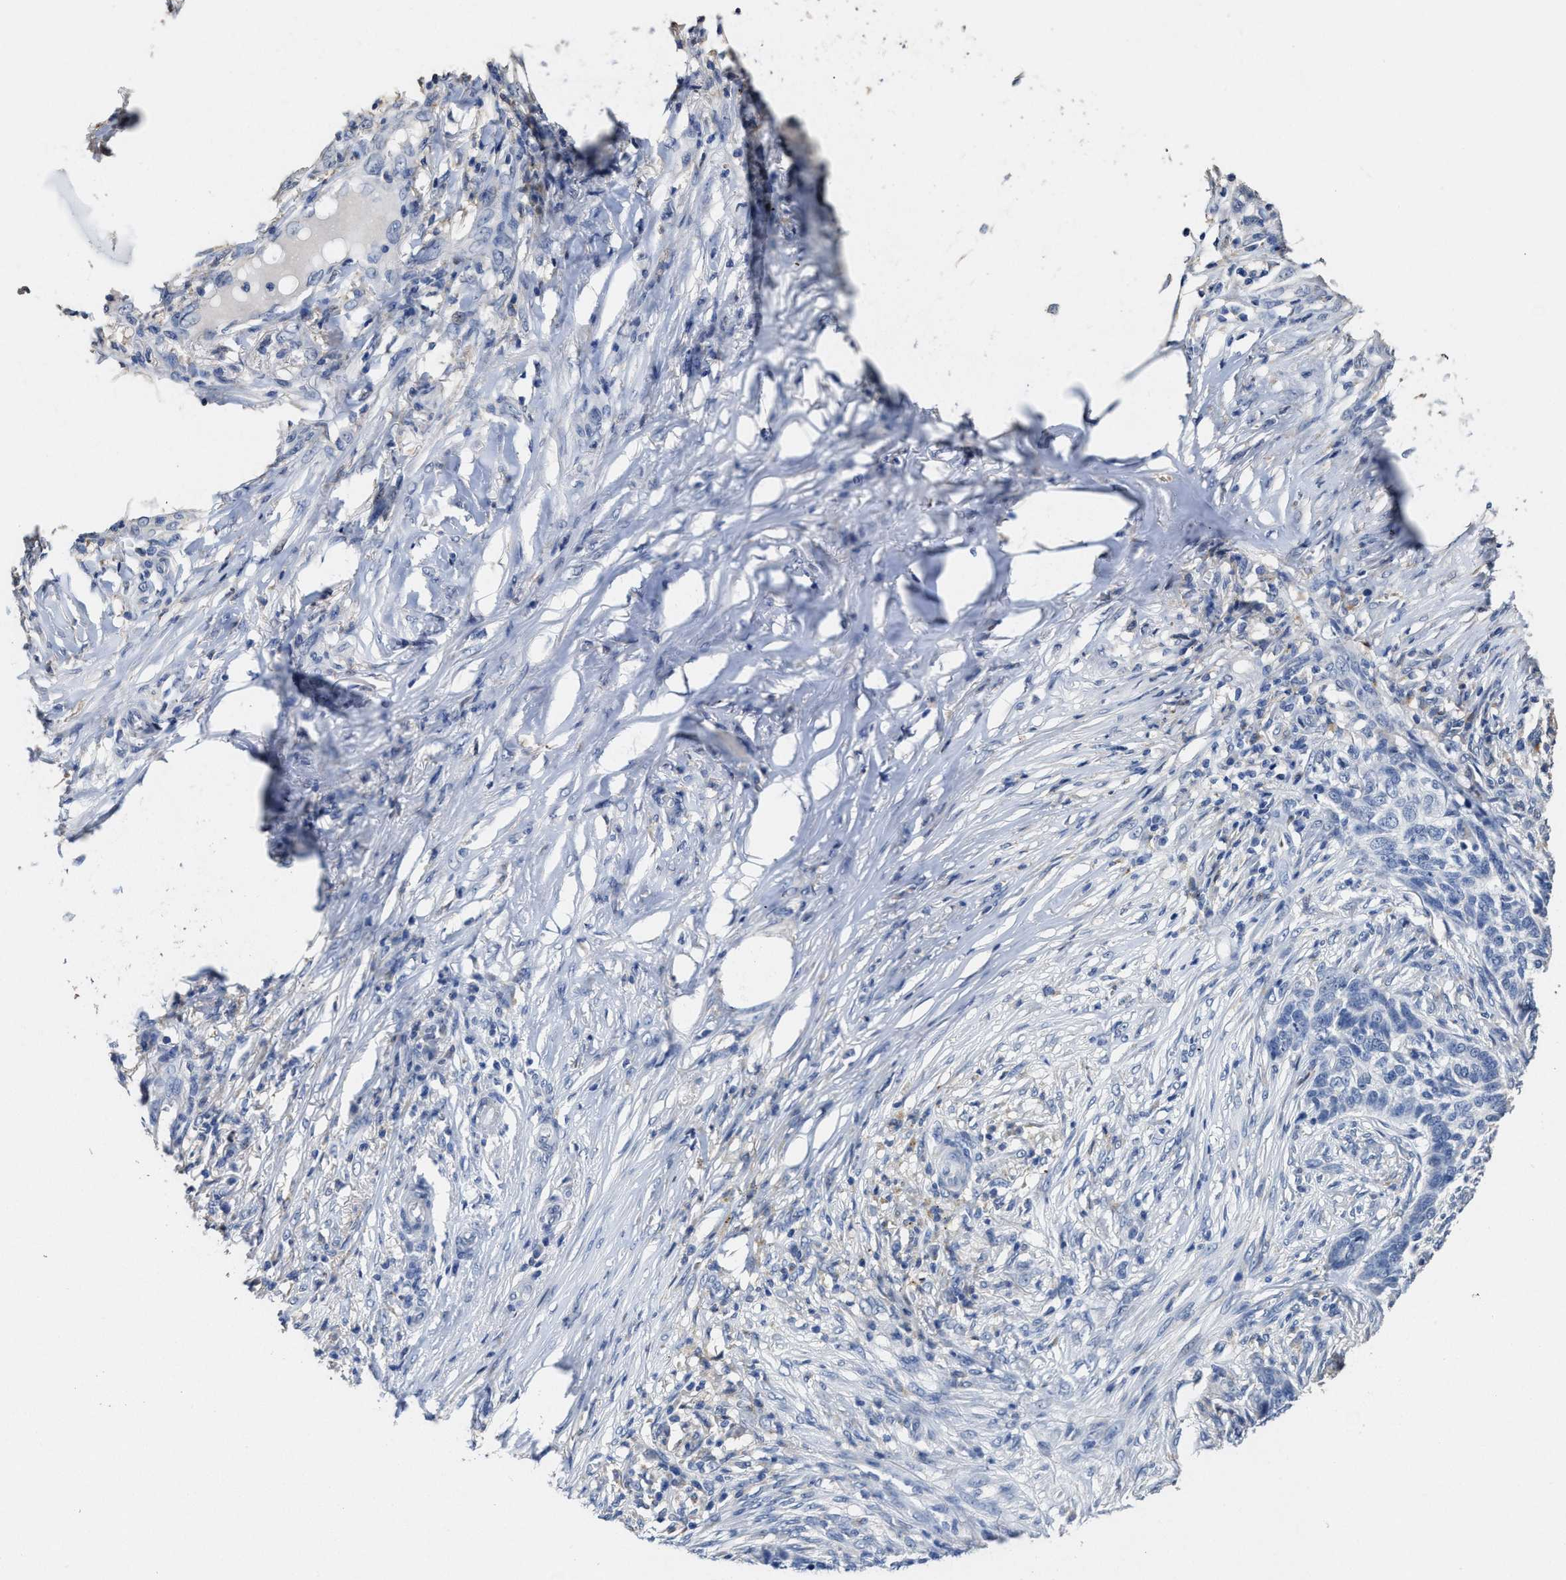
{"staining": {"intensity": "negative", "quantity": "none", "location": "none"}, "tissue": "skin cancer", "cell_type": "Tumor cells", "image_type": "cancer", "snomed": [{"axis": "morphology", "description": "Basal cell carcinoma"}, {"axis": "topography", "description": "Skin"}], "caption": "IHC of skin cancer (basal cell carcinoma) demonstrates no expression in tumor cells.", "gene": "ZFAT", "patient": {"sex": "male", "age": 85}}